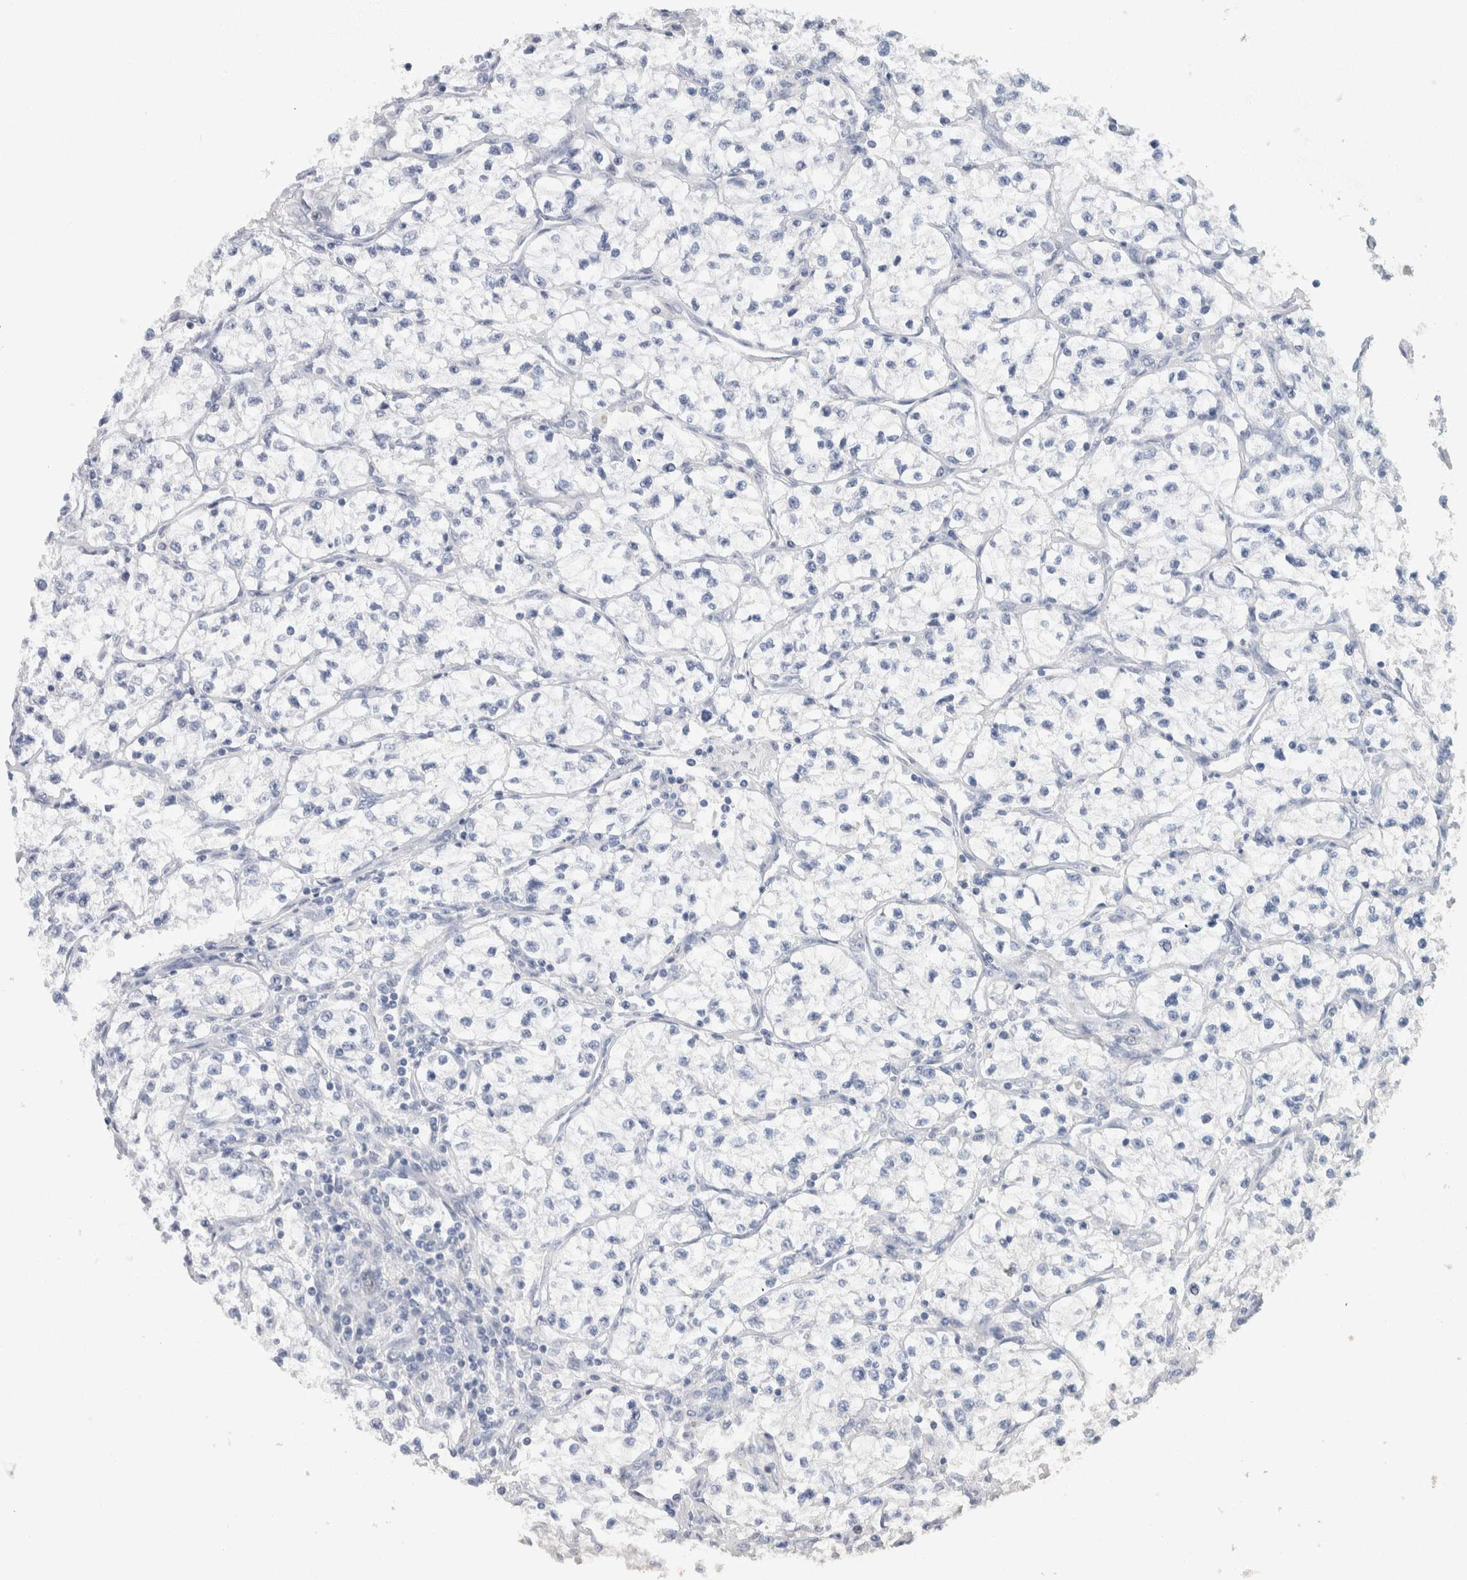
{"staining": {"intensity": "negative", "quantity": "none", "location": "none"}, "tissue": "renal cancer", "cell_type": "Tumor cells", "image_type": "cancer", "snomed": [{"axis": "morphology", "description": "Adenocarcinoma, NOS"}, {"axis": "topography", "description": "Kidney"}], "caption": "This is an immunohistochemistry (IHC) micrograph of renal cancer. There is no positivity in tumor cells.", "gene": "NCF2", "patient": {"sex": "female", "age": 57}}